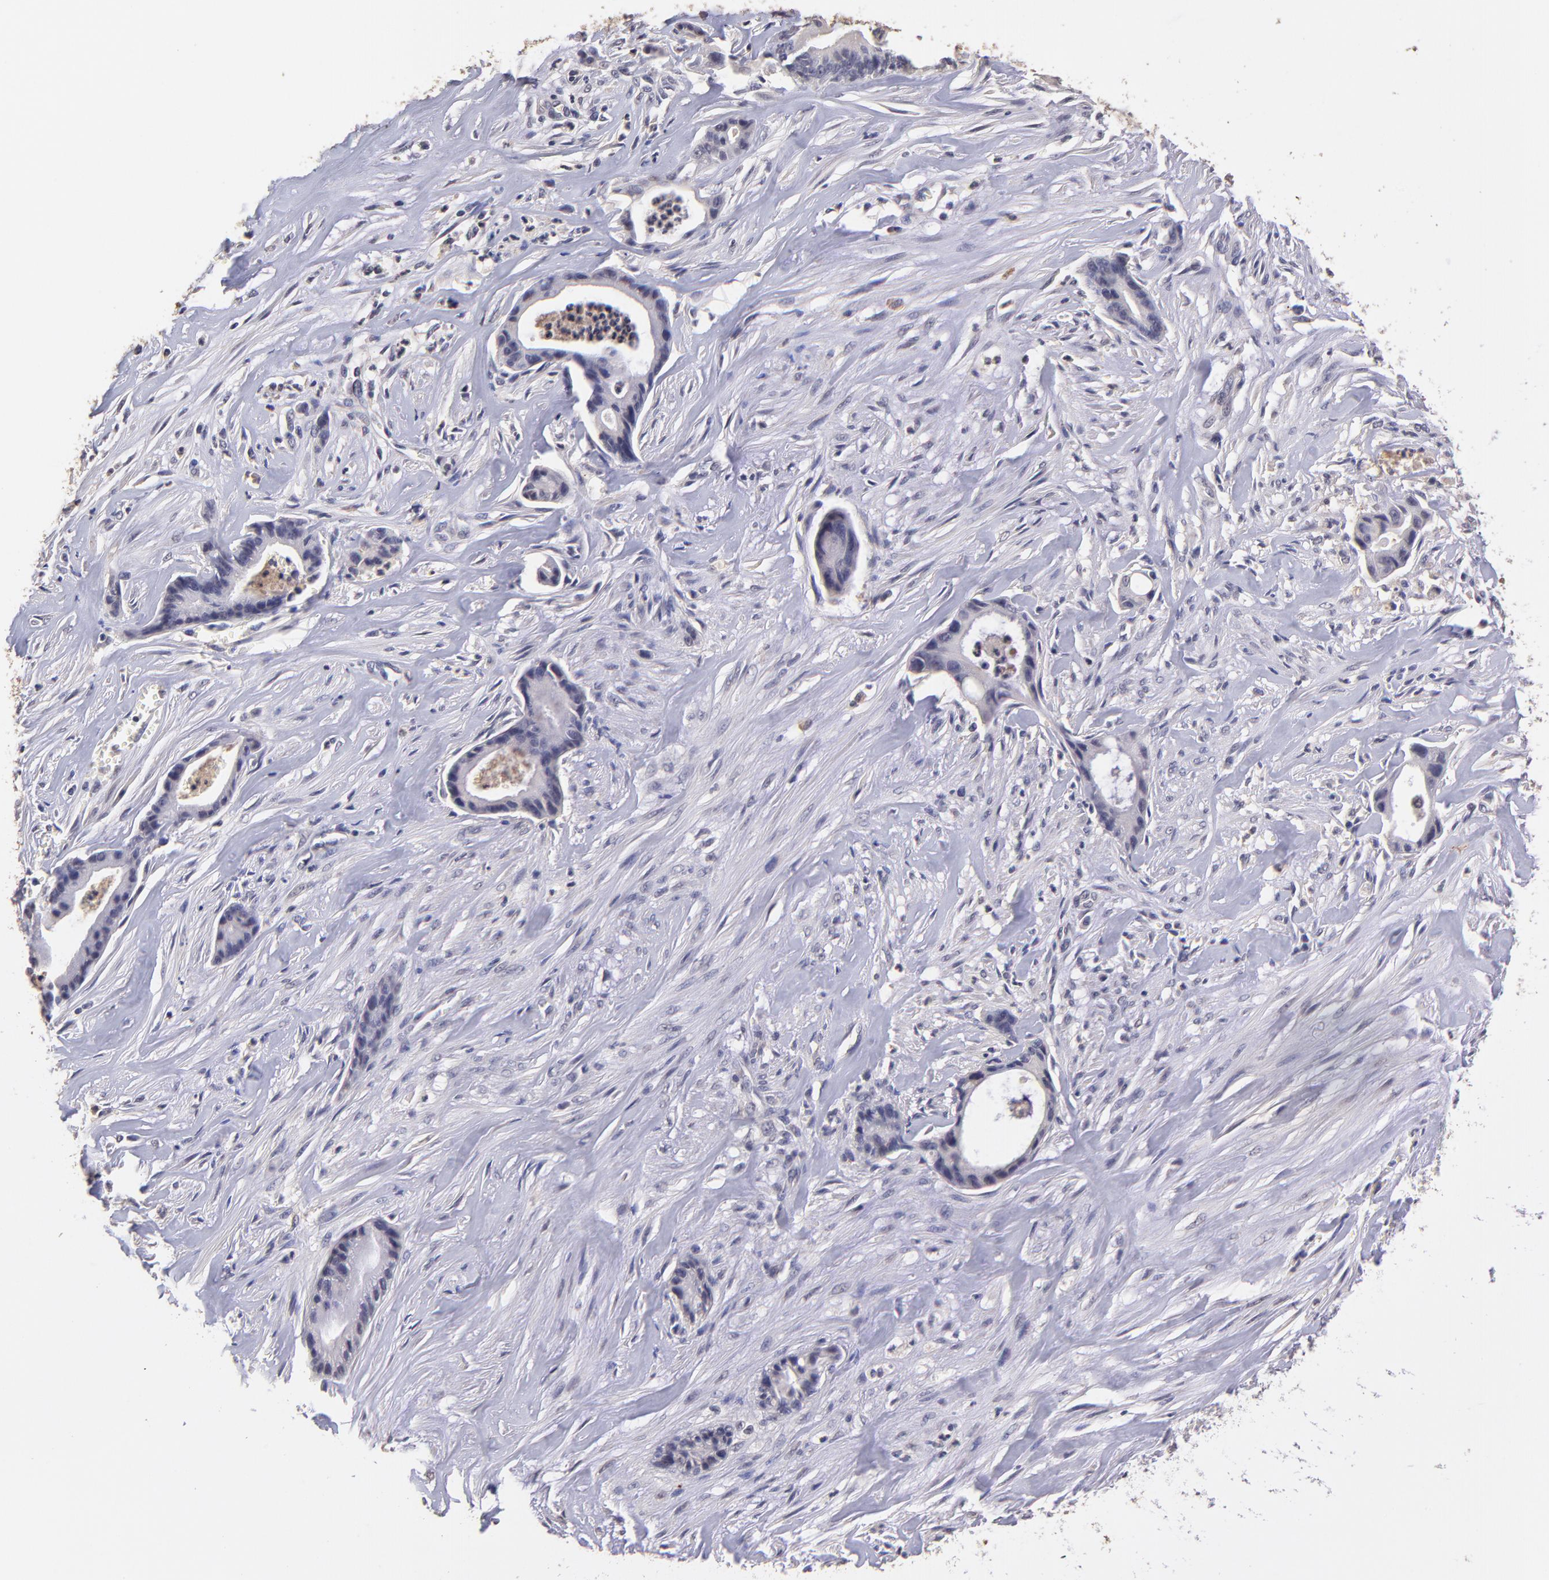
{"staining": {"intensity": "negative", "quantity": "none", "location": "none"}, "tissue": "liver cancer", "cell_type": "Tumor cells", "image_type": "cancer", "snomed": [{"axis": "morphology", "description": "Cholangiocarcinoma"}, {"axis": "topography", "description": "Liver"}], "caption": "There is no significant positivity in tumor cells of cholangiocarcinoma (liver). Nuclei are stained in blue.", "gene": "RNASEL", "patient": {"sex": "female", "age": 55}}